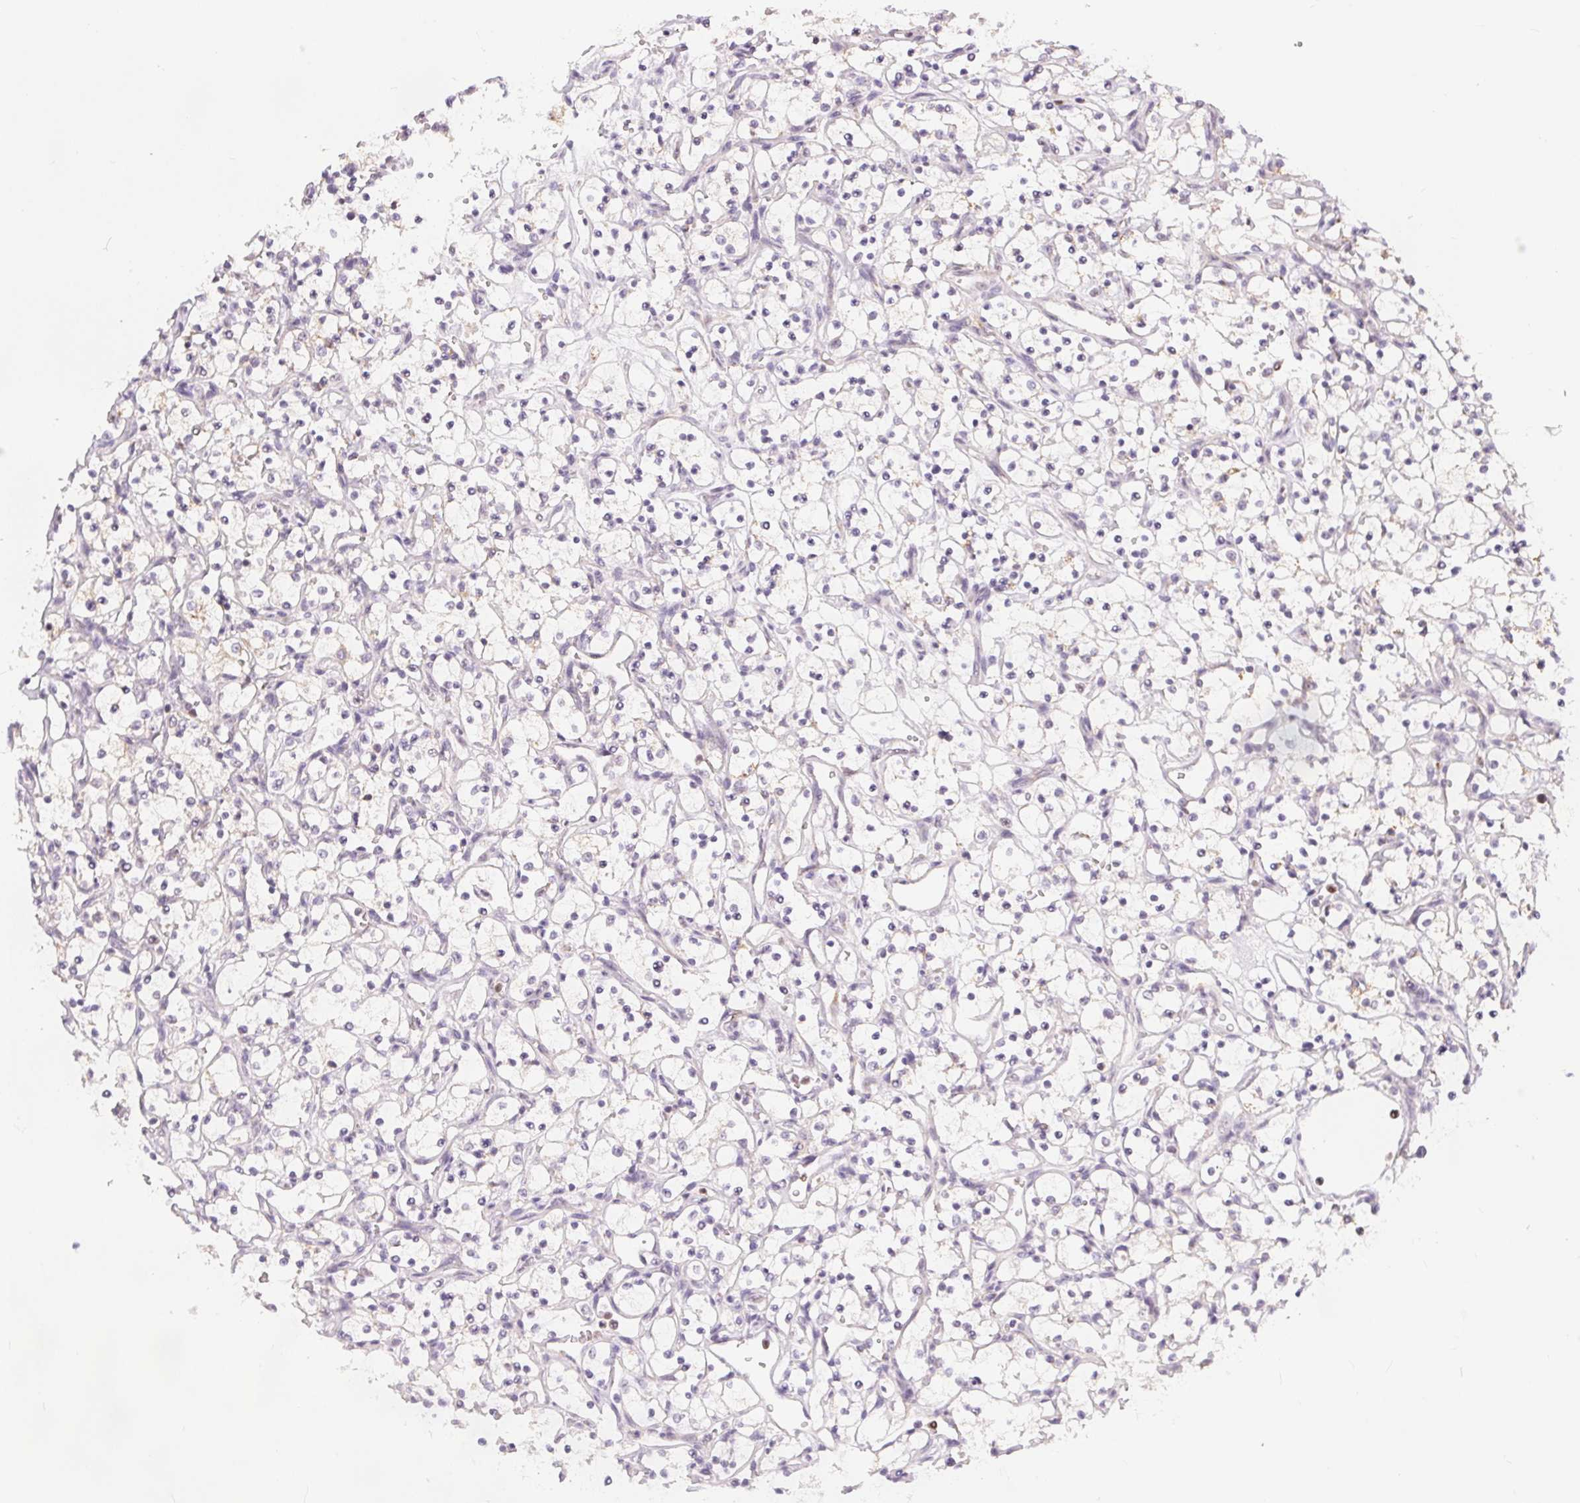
{"staining": {"intensity": "negative", "quantity": "none", "location": "none"}, "tissue": "renal cancer", "cell_type": "Tumor cells", "image_type": "cancer", "snomed": [{"axis": "morphology", "description": "Adenocarcinoma, NOS"}, {"axis": "topography", "description": "Kidney"}], "caption": "Human renal cancer (adenocarcinoma) stained for a protein using IHC reveals no positivity in tumor cells.", "gene": "POU2F2", "patient": {"sex": "female", "age": 69}}